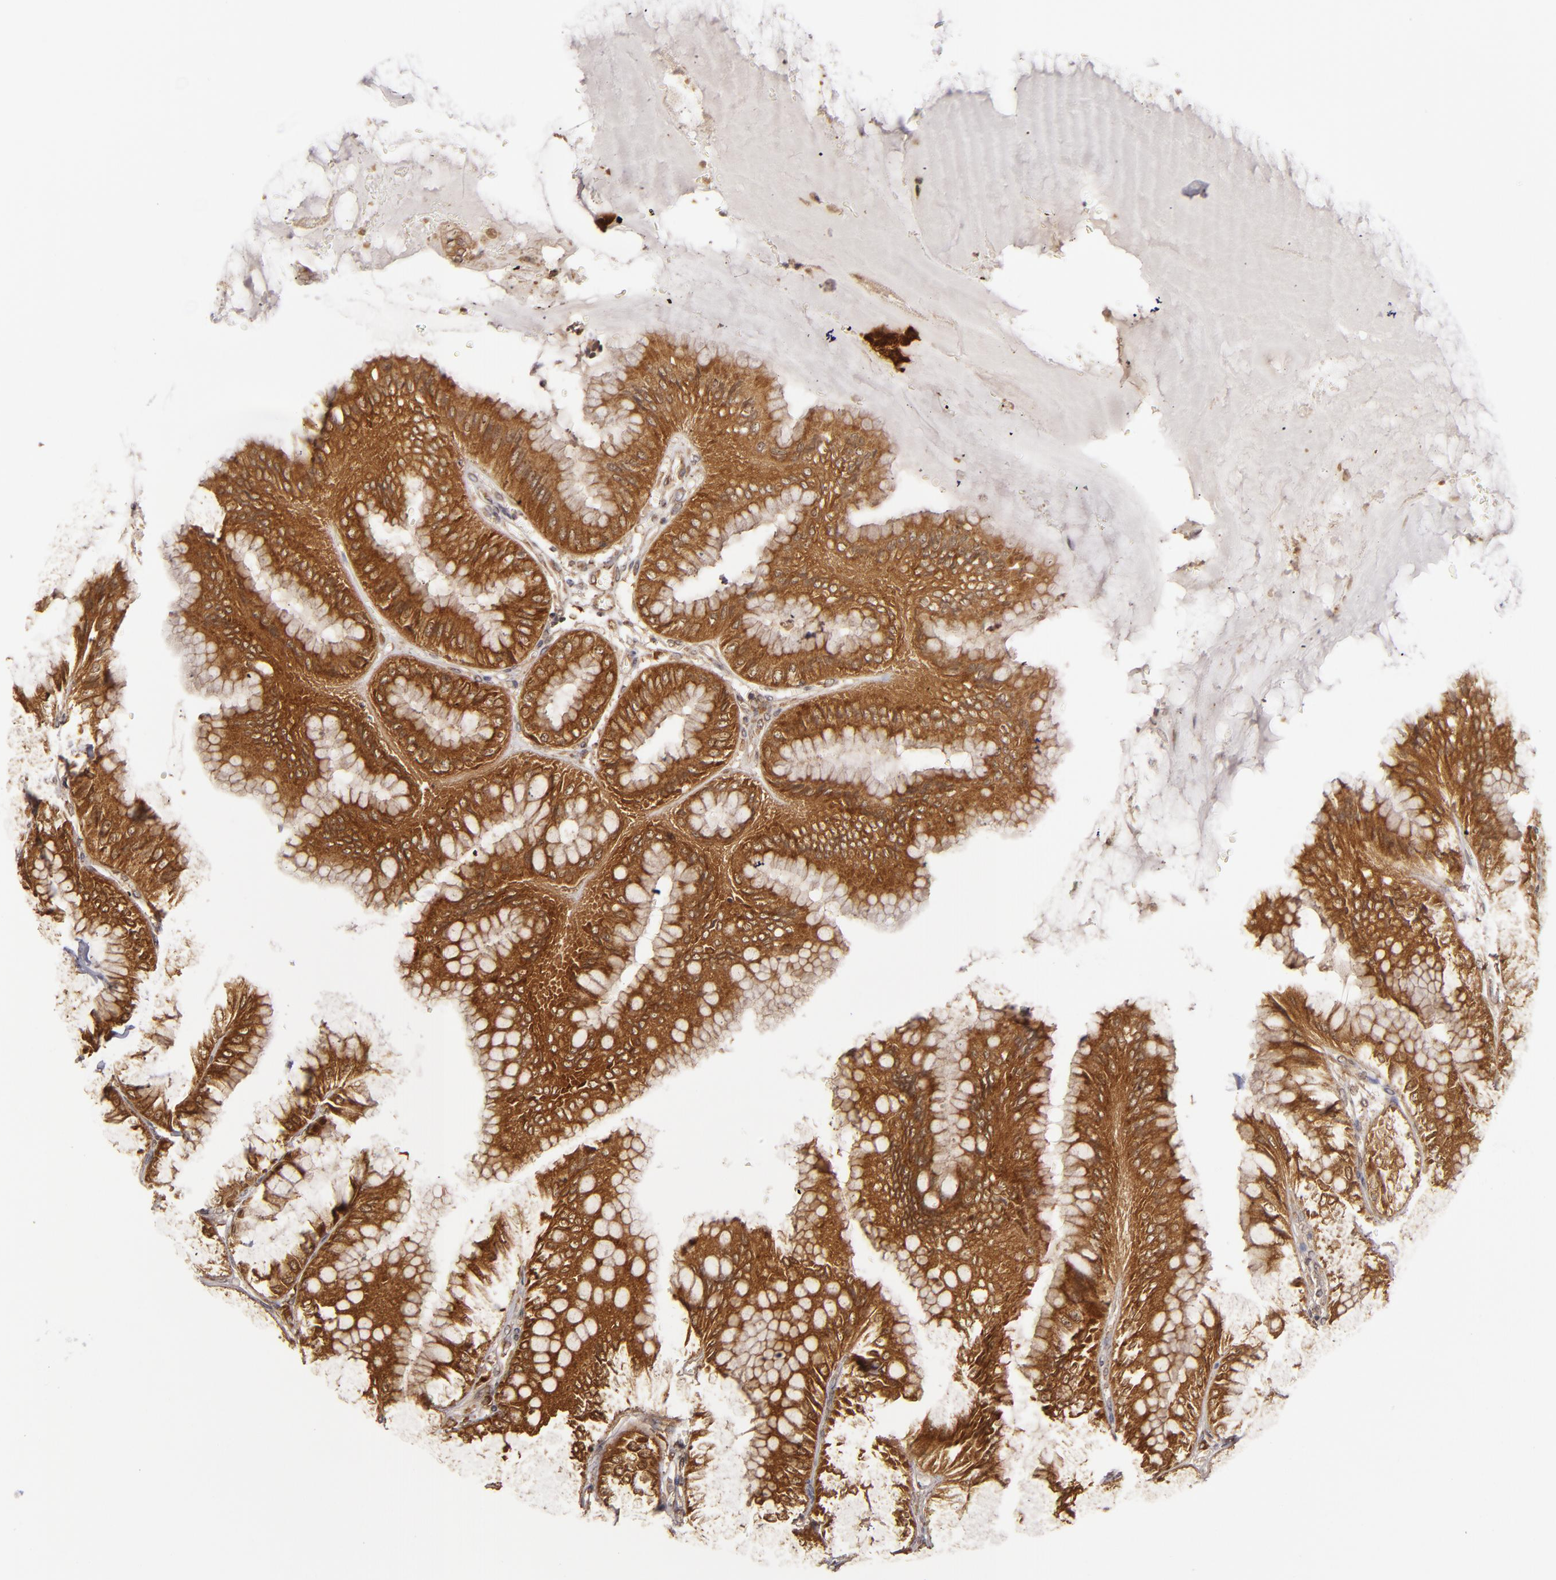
{"staining": {"intensity": "moderate", "quantity": ">75%", "location": "cytoplasmic/membranous"}, "tissue": "stomach", "cell_type": "Glandular cells", "image_type": "normal", "snomed": [{"axis": "morphology", "description": "Normal tissue, NOS"}, {"axis": "topography", "description": "Stomach, lower"}], "caption": "Protein expression analysis of normal human stomach reveals moderate cytoplasmic/membranous expression in approximately >75% of glandular cells. Nuclei are stained in blue.", "gene": "MAPK3", "patient": {"sex": "male", "age": 71}}